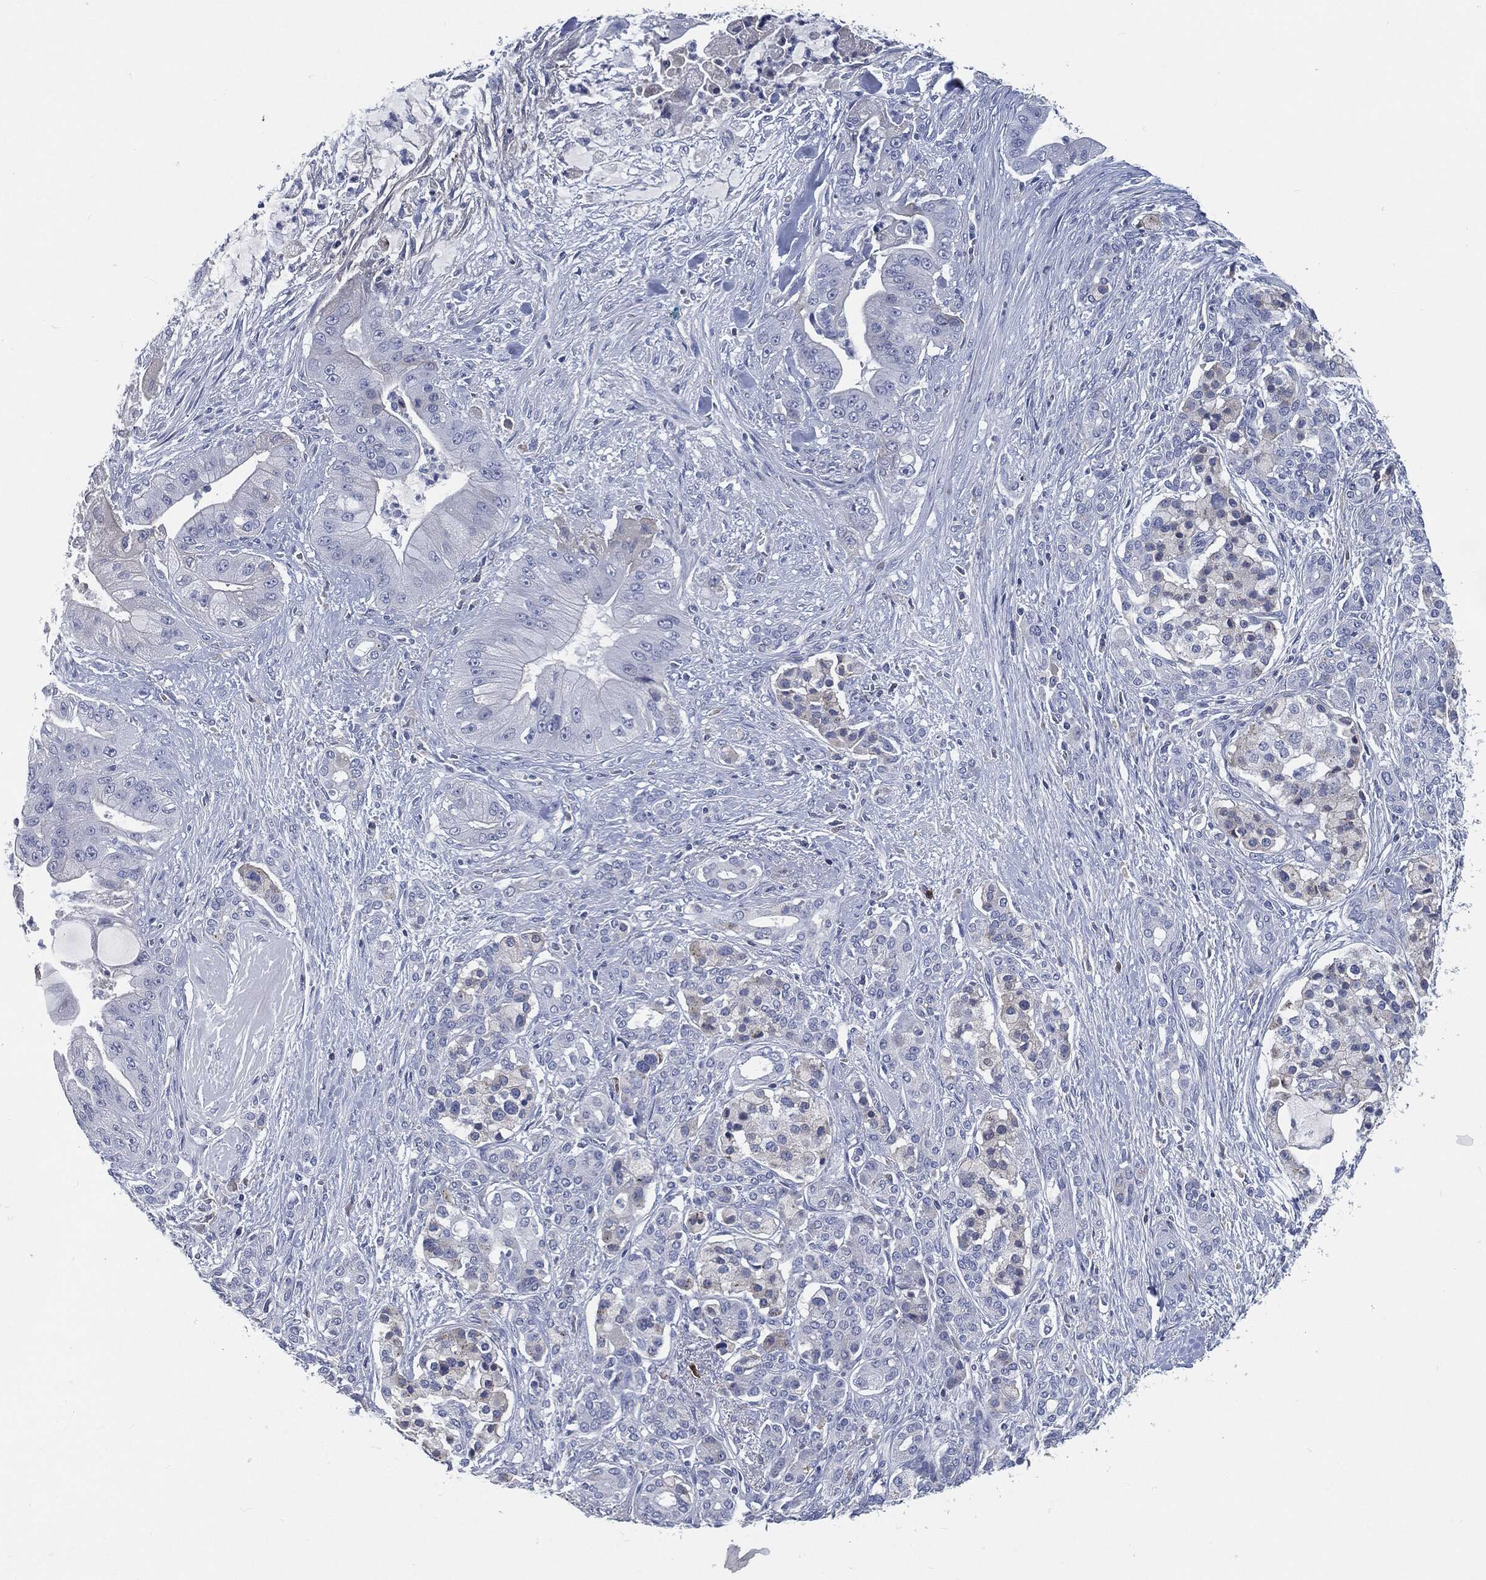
{"staining": {"intensity": "negative", "quantity": "none", "location": "none"}, "tissue": "pancreatic cancer", "cell_type": "Tumor cells", "image_type": "cancer", "snomed": [{"axis": "morphology", "description": "Normal tissue, NOS"}, {"axis": "morphology", "description": "Inflammation, NOS"}, {"axis": "morphology", "description": "Adenocarcinoma, NOS"}, {"axis": "topography", "description": "Pancreas"}], "caption": "DAB immunohistochemical staining of human pancreatic cancer shows no significant expression in tumor cells.", "gene": "MST1", "patient": {"sex": "male", "age": 57}}